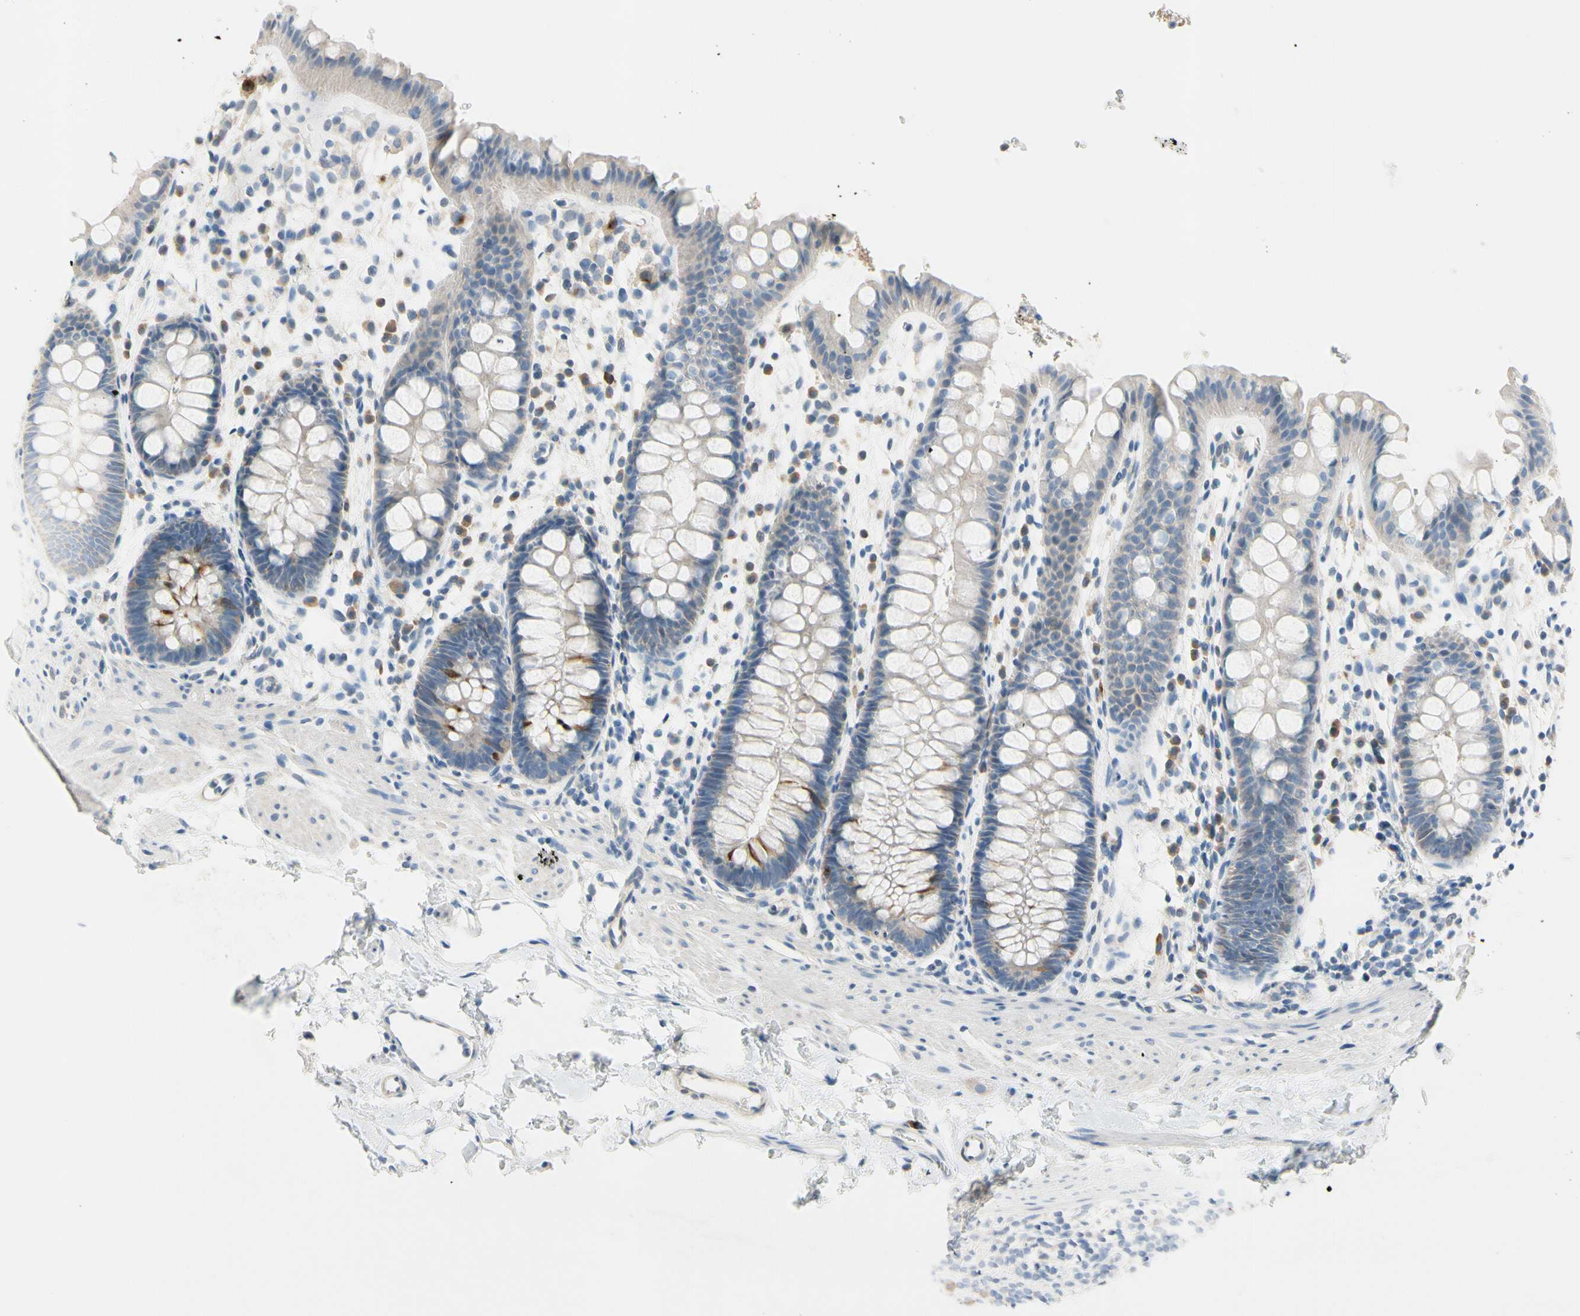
{"staining": {"intensity": "moderate", "quantity": "<25%", "location": "cytoplasmic/membranous"}, "tissue": "rectum", "cell_type": "Glandular cells", "image_type": "normal", "snomed": [{"axis": "morphology", "description": "Normal tissue, NOS"}, {"axis": "topography", "description": "Rectum"}], "caption": "The image exhibits immunohistochemical staining of unremarkable rectum. There is moderate cytoplasmic/membranous staining is identified in approximately <25% of glandular cells.", "gene": "CKAP2", "patient": {"sex": "female", "age": 24}}